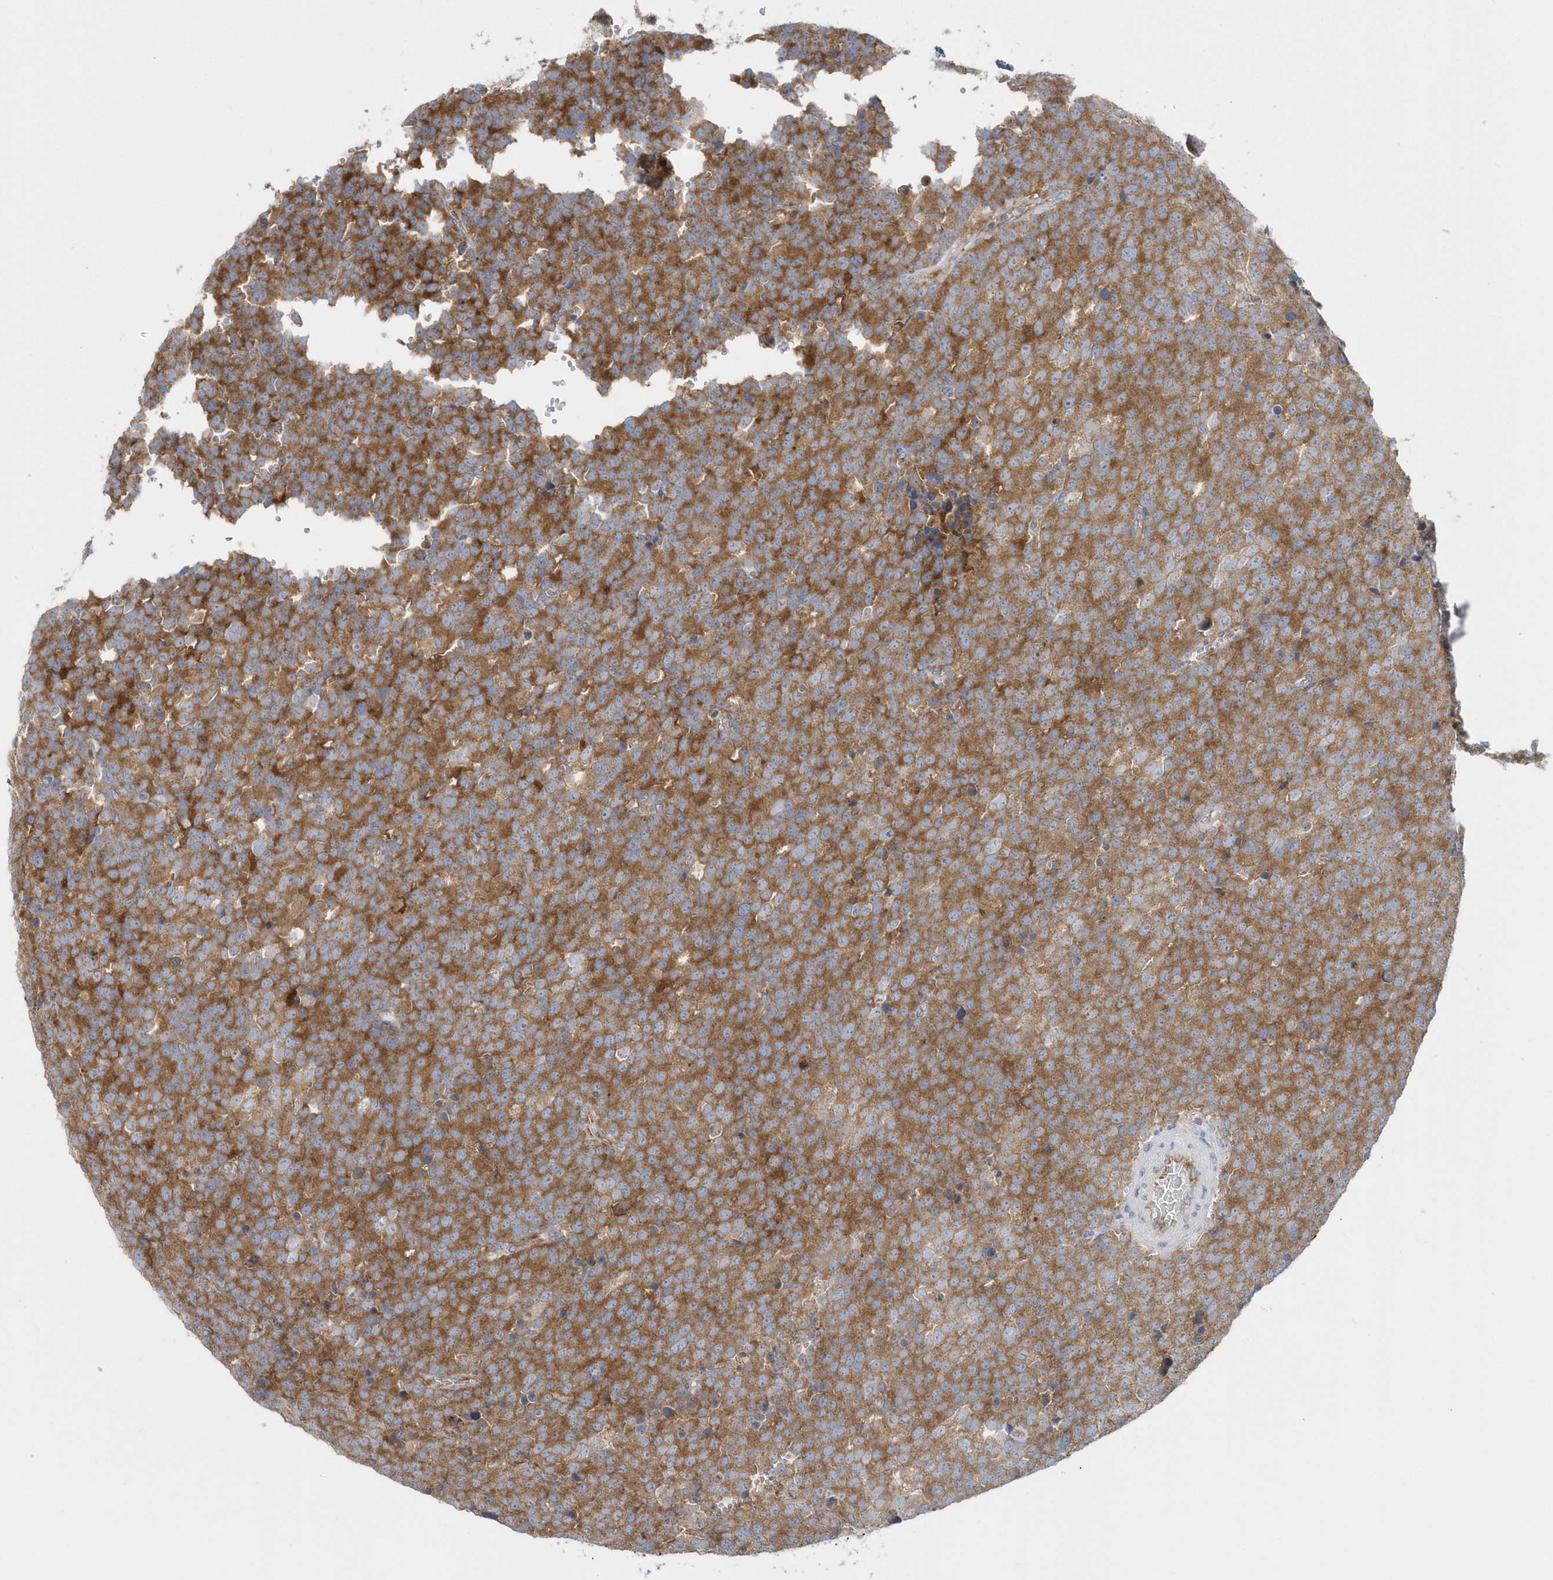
{"staining": {"intensity": "moderate", "quantity": ">75%", "location": "cytoplasmic/membranous"}, "tissue": "testis cancer", "cell_type": "Tumor cells", "image_type": "cancer", "snomed": [{"axis": "morphology", "description": "Seminoma, NOS"}, {"axis": "topography", "description": "Testis"}], "caption": "Immunohistochemistry (IHC) image of human testis cancer (seminoma) stained for a protein (brown), which shows medium levels of moderate cytoplasmic/membranous positivity in about >75% of tumor cells.", "gene": "EIF3C", "patient": {"sex": "male", "age": 71}}